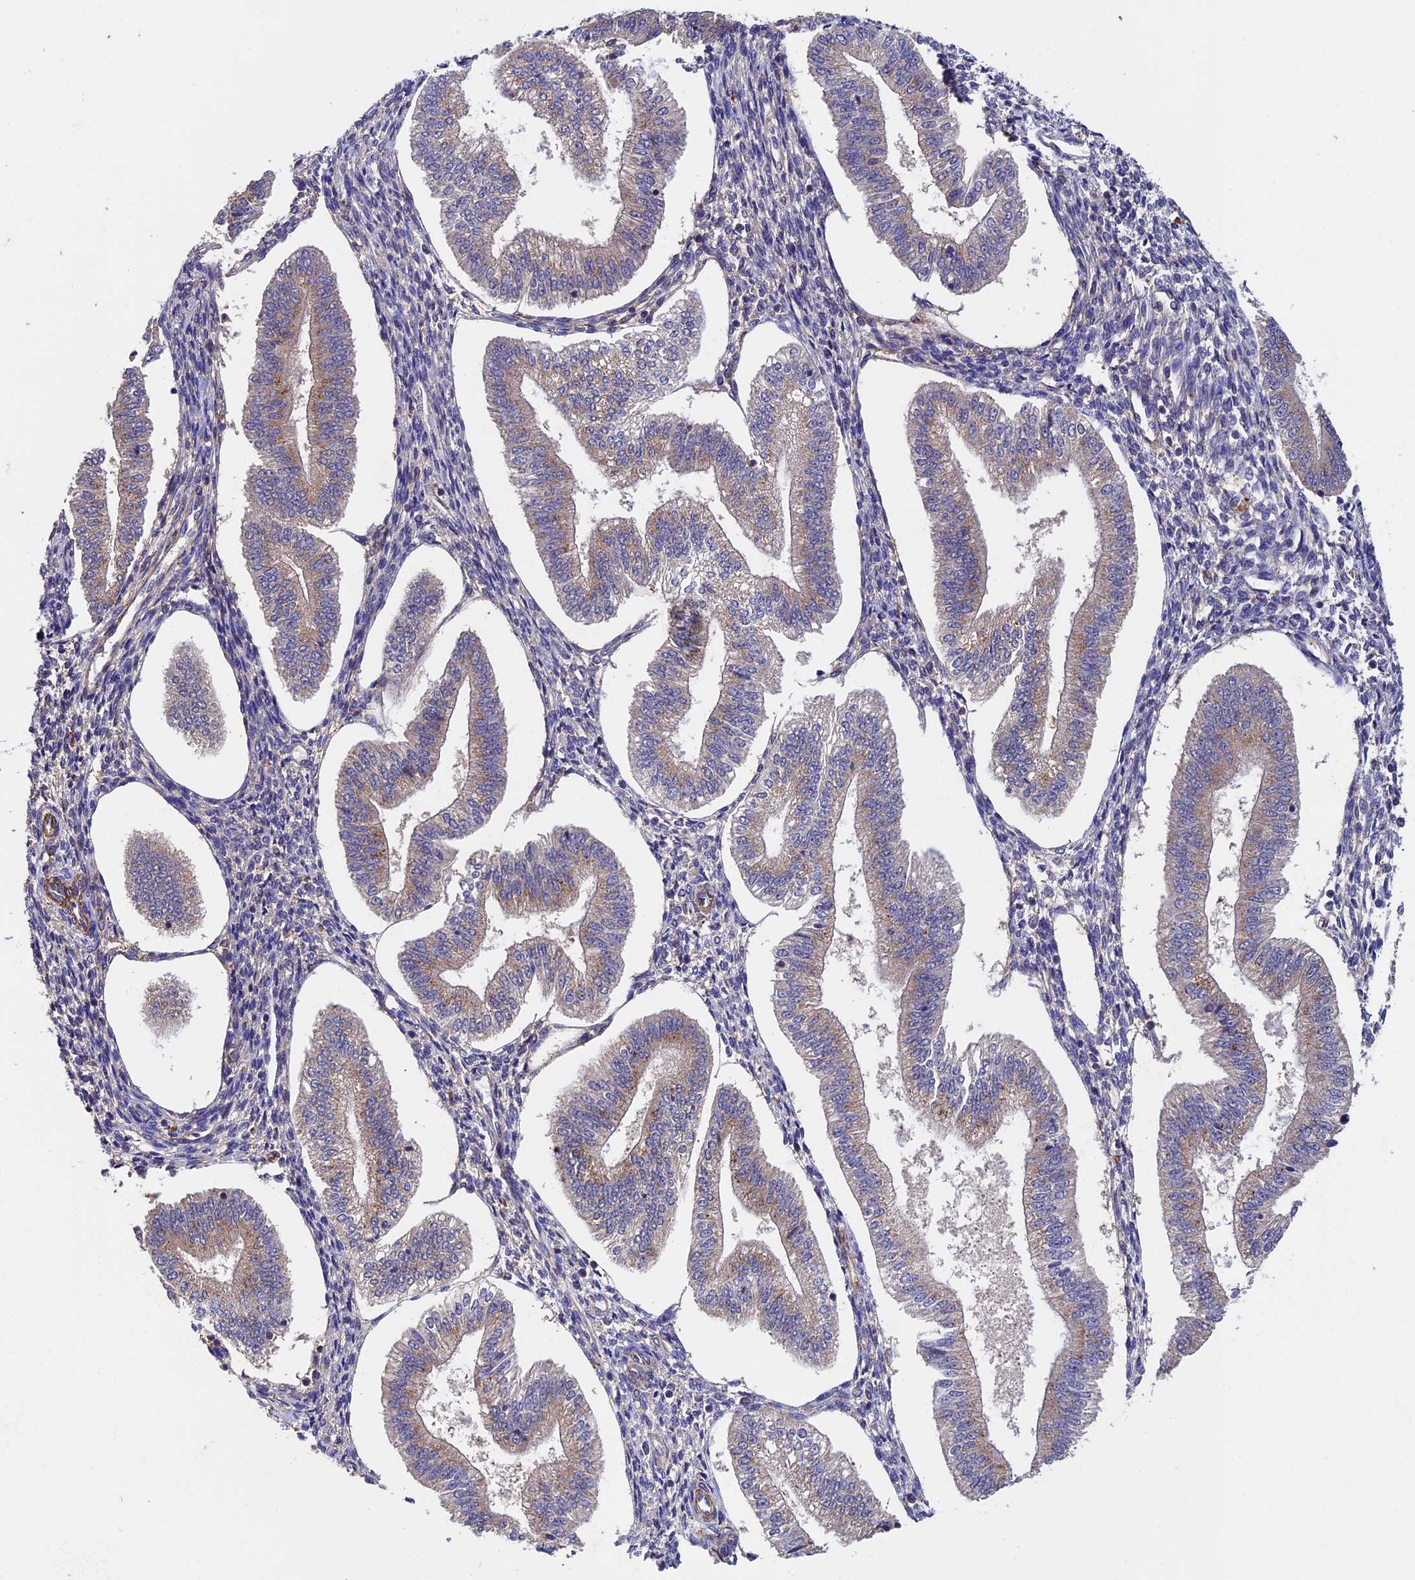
{"staining": {"intensity": "weak", "quantity": "25%-75%", "location": "cytoplasmic/membranous"}, "tissue": "endometrium", "cell_type": "Cells in endometrial stroma", "image_type": "normal", "snomed": [{"axis": "morphology", "description": "Normal tissue, NOS"}, {"axis": "topography", "description": "Endometrium"}], "caption": "Human endometrium stained for a protein (brown) displays weak cytoplasmic/membranous positive positivity in approximately 25%-75% of cells in endometrial stroma.", "gene": "SLC9A5", "patient": {"sex": "female", "age": 34}}